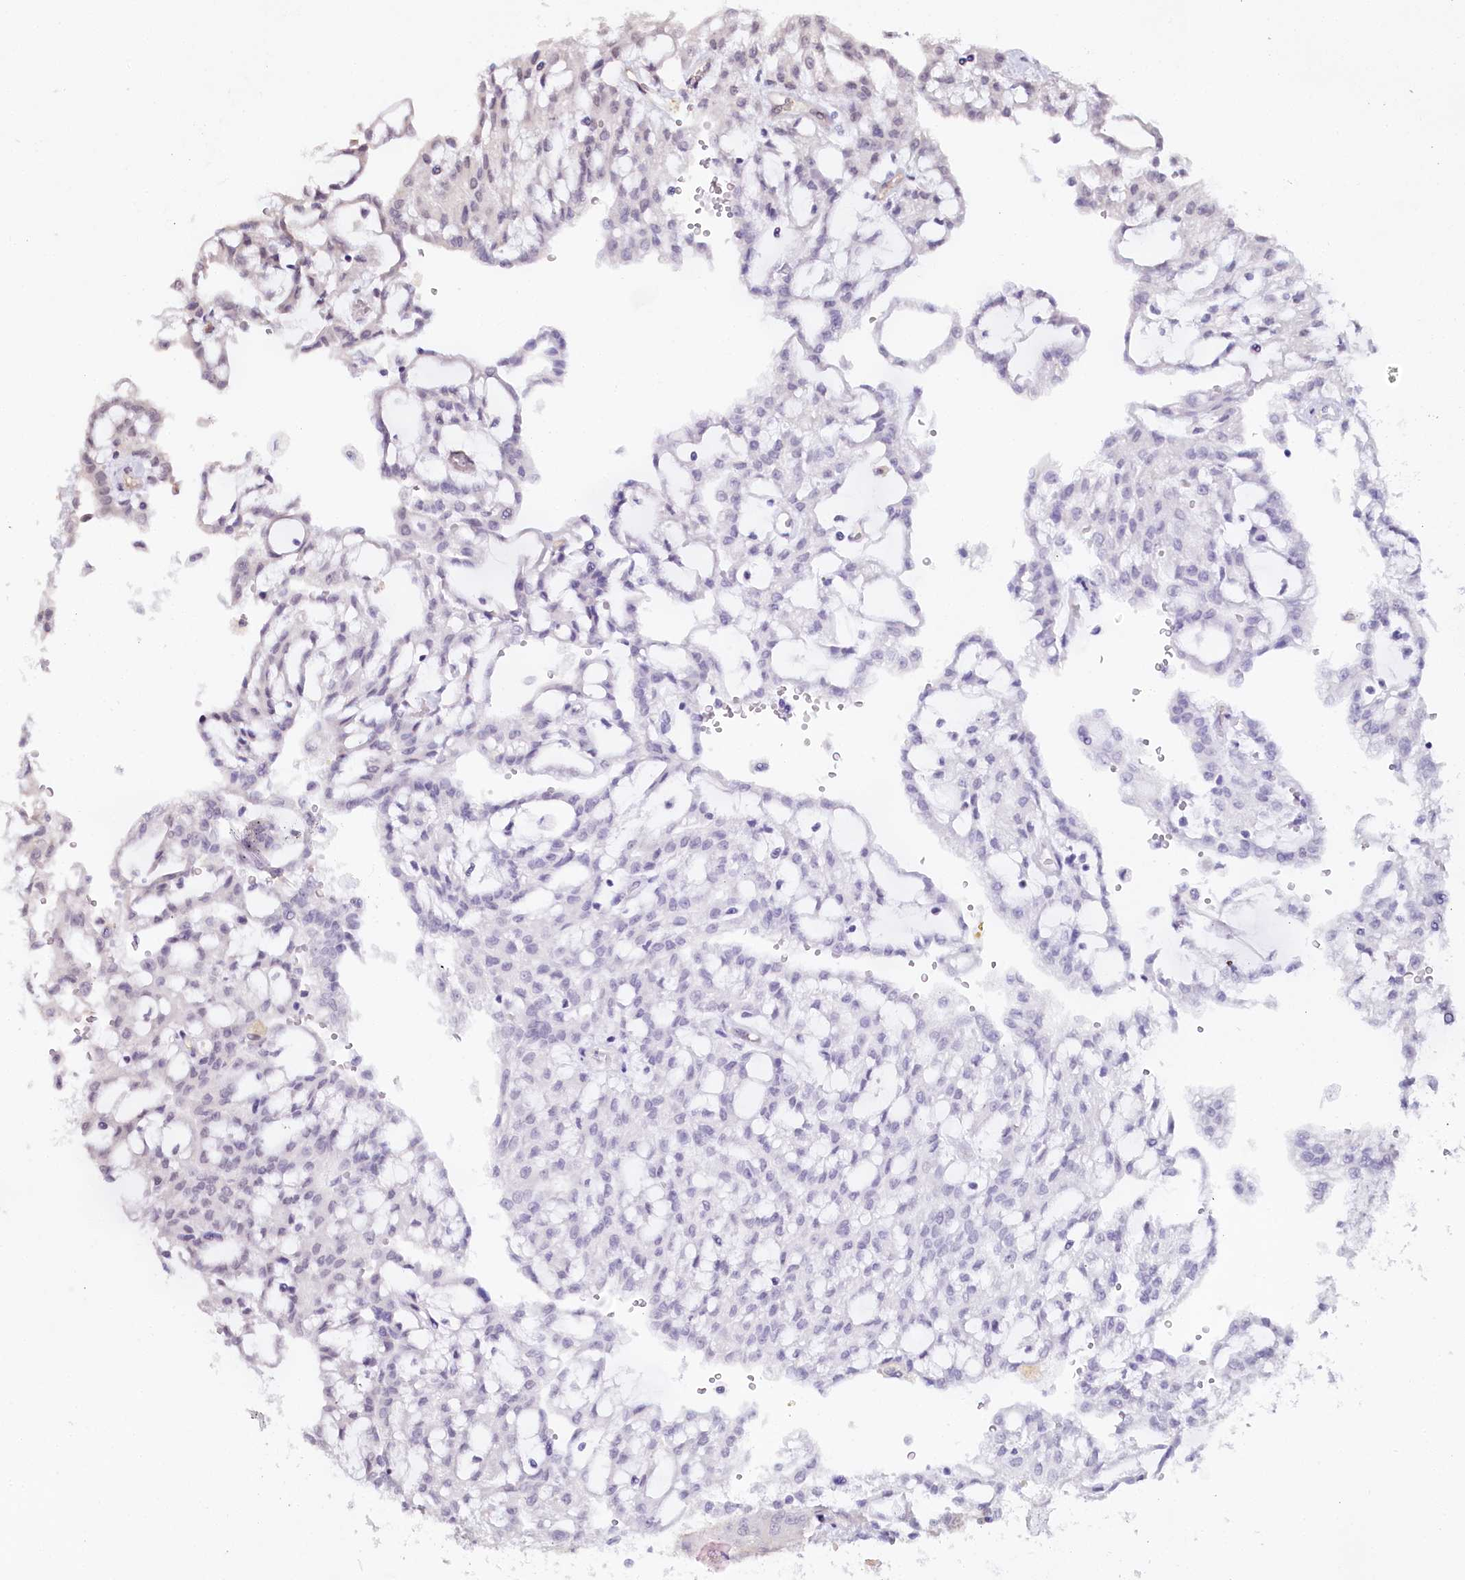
{"staining": {"intensity": "moderate", "quantity": "25%-75%", "location": "nuclear"}, "tissue": "renal cancer", "cell_type": "Tumor cells", "image_type": "cancer", "snomed": [{"axis": "morphology", "description": "Adenocarcinoma, NOS"}, {"axis": "topography", "description": "Kidney"}], "caption": "There is medium levels of moderate nuclear staining in tumor cells of renal cancer (adenocarcinoma), as demonstrated by immunohistochemical staining (brown color).", "gene": "ALKBH8", "patient": {"sex": "male", "age": 63}}